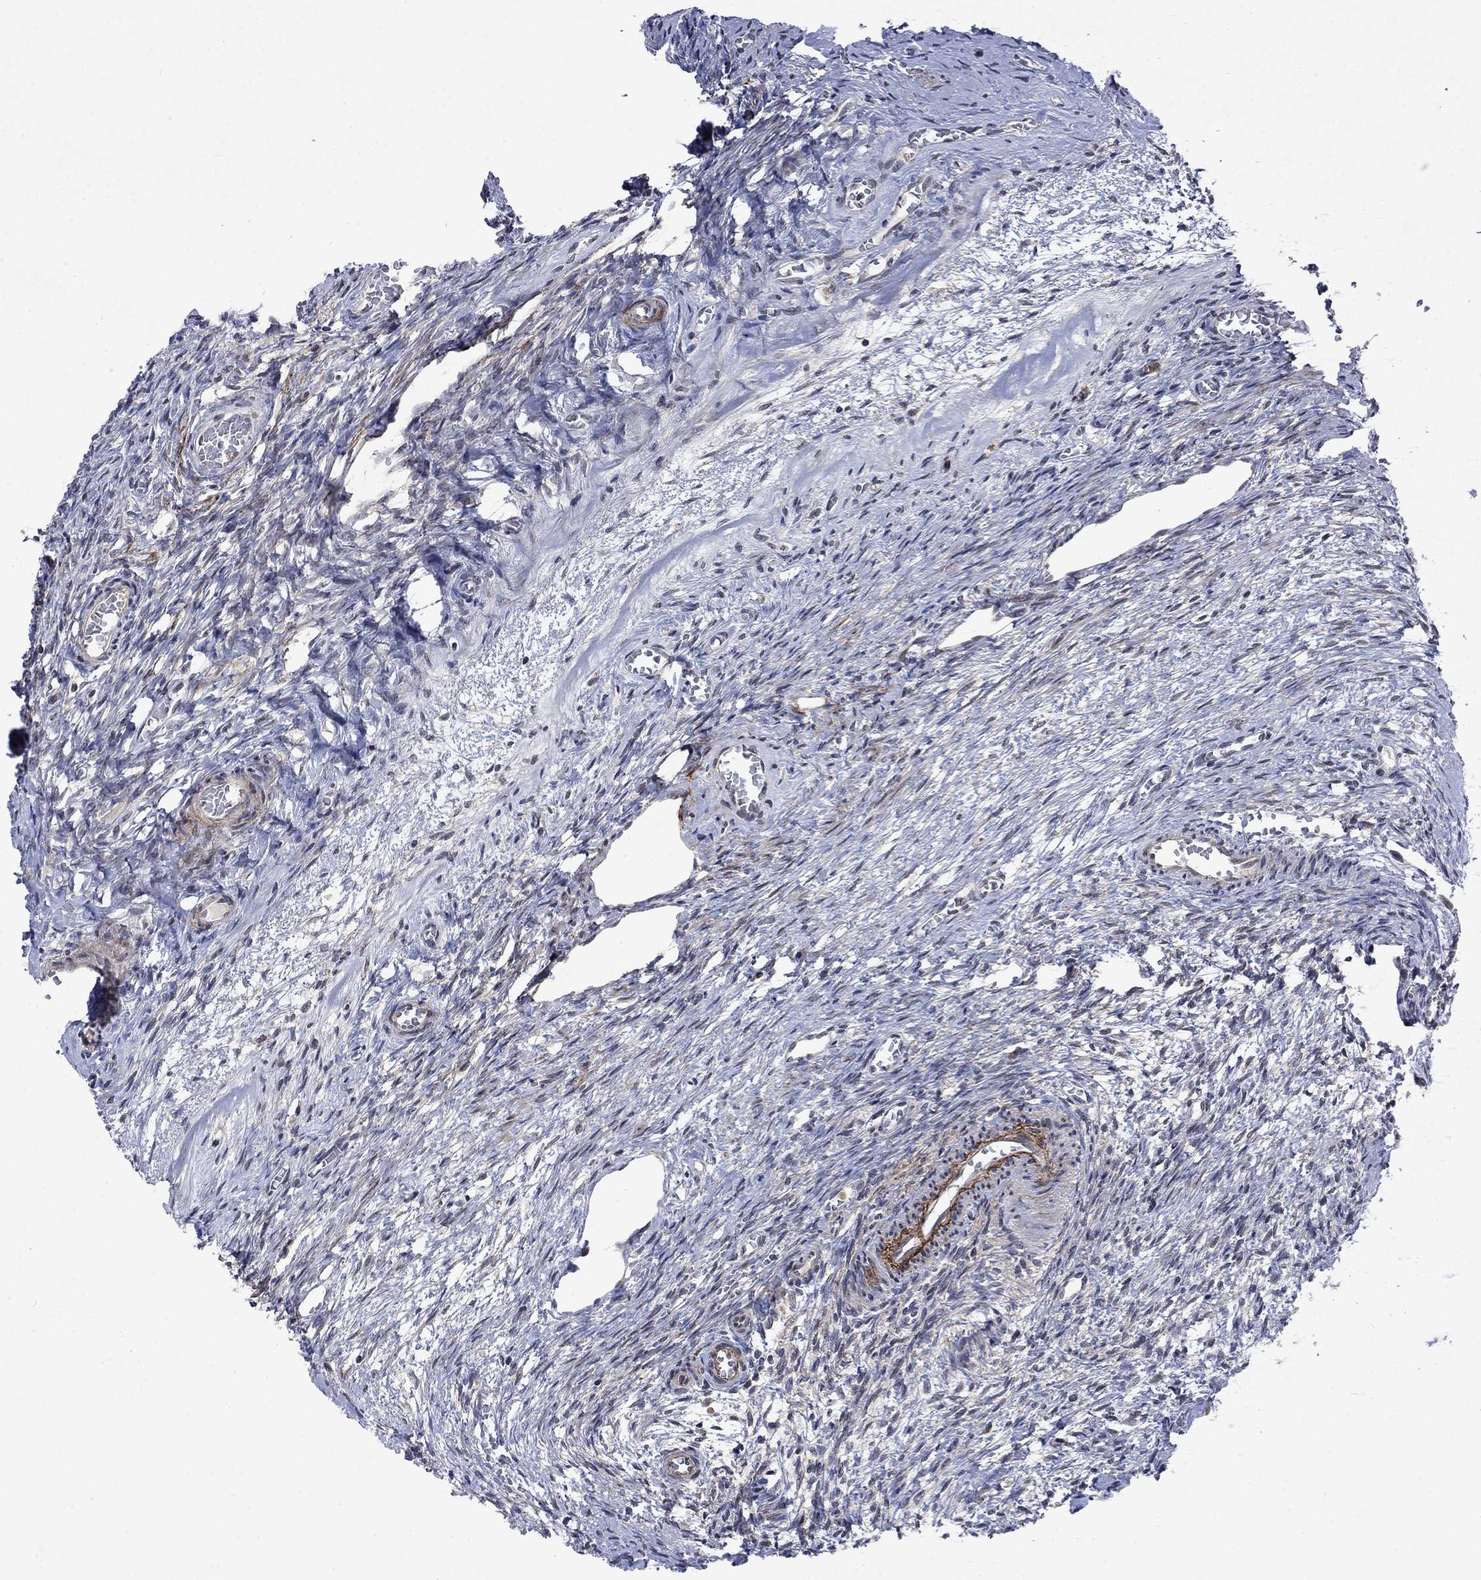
{"staining": {"intensity": "negative", "quantity": "none", "location": "none"}, "tissue": "ovary", "cell_type": "Ovarian stroma cells", "image_type": "normal", "snomed": [{"axis": "morphology", "description": "Normal tissue, NOS"}, {"axis": "topography", "description": "Ovary"}], "caption": "Immunohistochemistry (IHC) image of benign human ovary stained for a protein (brown), which reveals no expression in ovarian stroma cells. (DAB immunohistochemistry (IHC) visualized using brightfield microscopy, high magnification).", "gene": "PPP1R9A", "patient": {"sex": "female", "age": 39}}